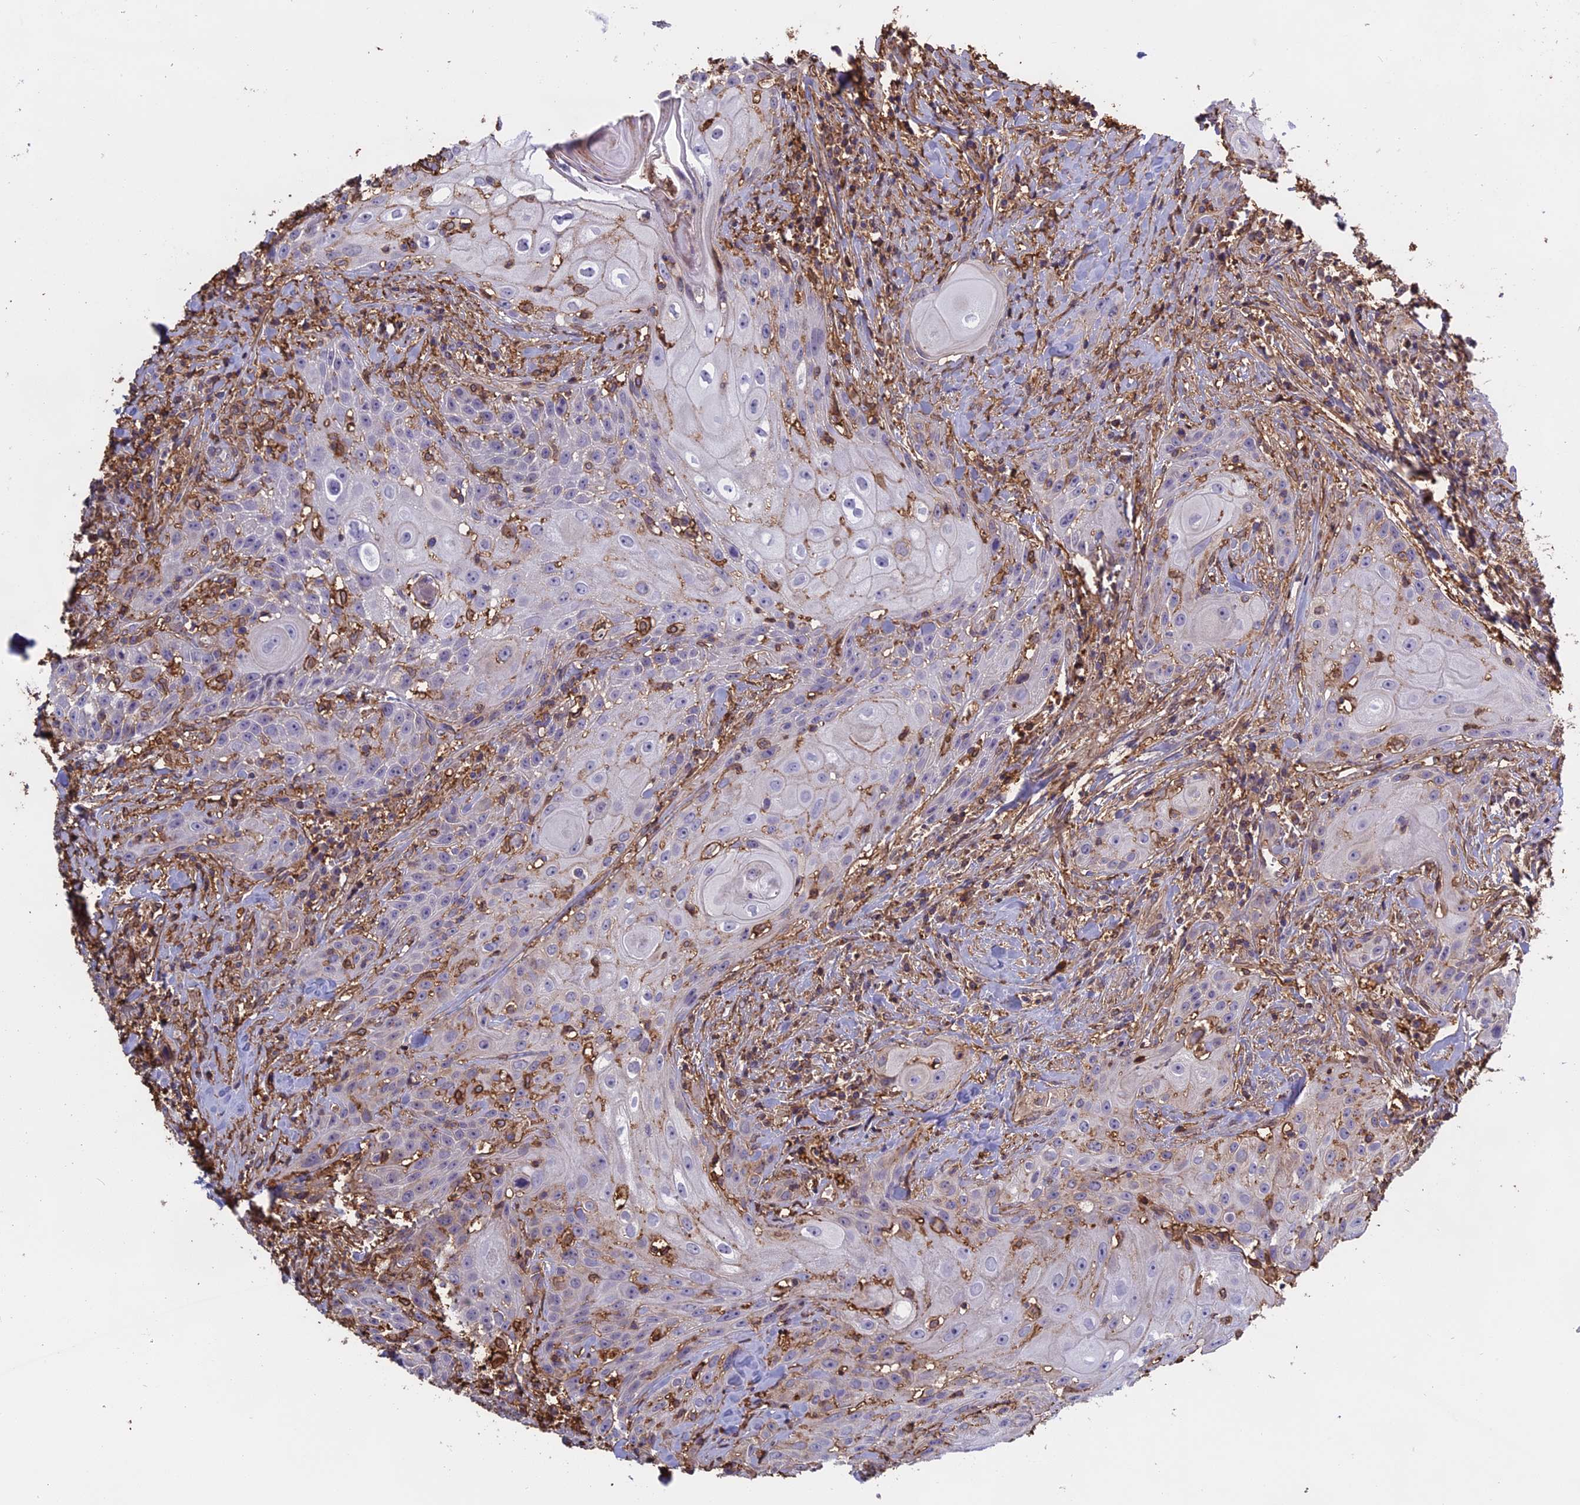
{"staining": {"intensity": "weak", "quantity": "<25%", "location": "cytoplasmic/membranous"}, "tissue": "head and neck cancer", "cell_type": "Tumor cells", "image_type": "cancer", "snomed": [{"axis": "morphology", "description": "Squamous cell carcinoma, NOS"}, {"axis": "topography", "description": "Oral tissue"}, {"axis": "topography", "description": "Head-Neck"}], "caption": "Human head and neck squamous cell carcinoma stained for a protein using immunohistochemistry reveals no positivity in tumor cells.", "gene": "TMEM255B", "patient": {"sex": "female", "age": 82}}